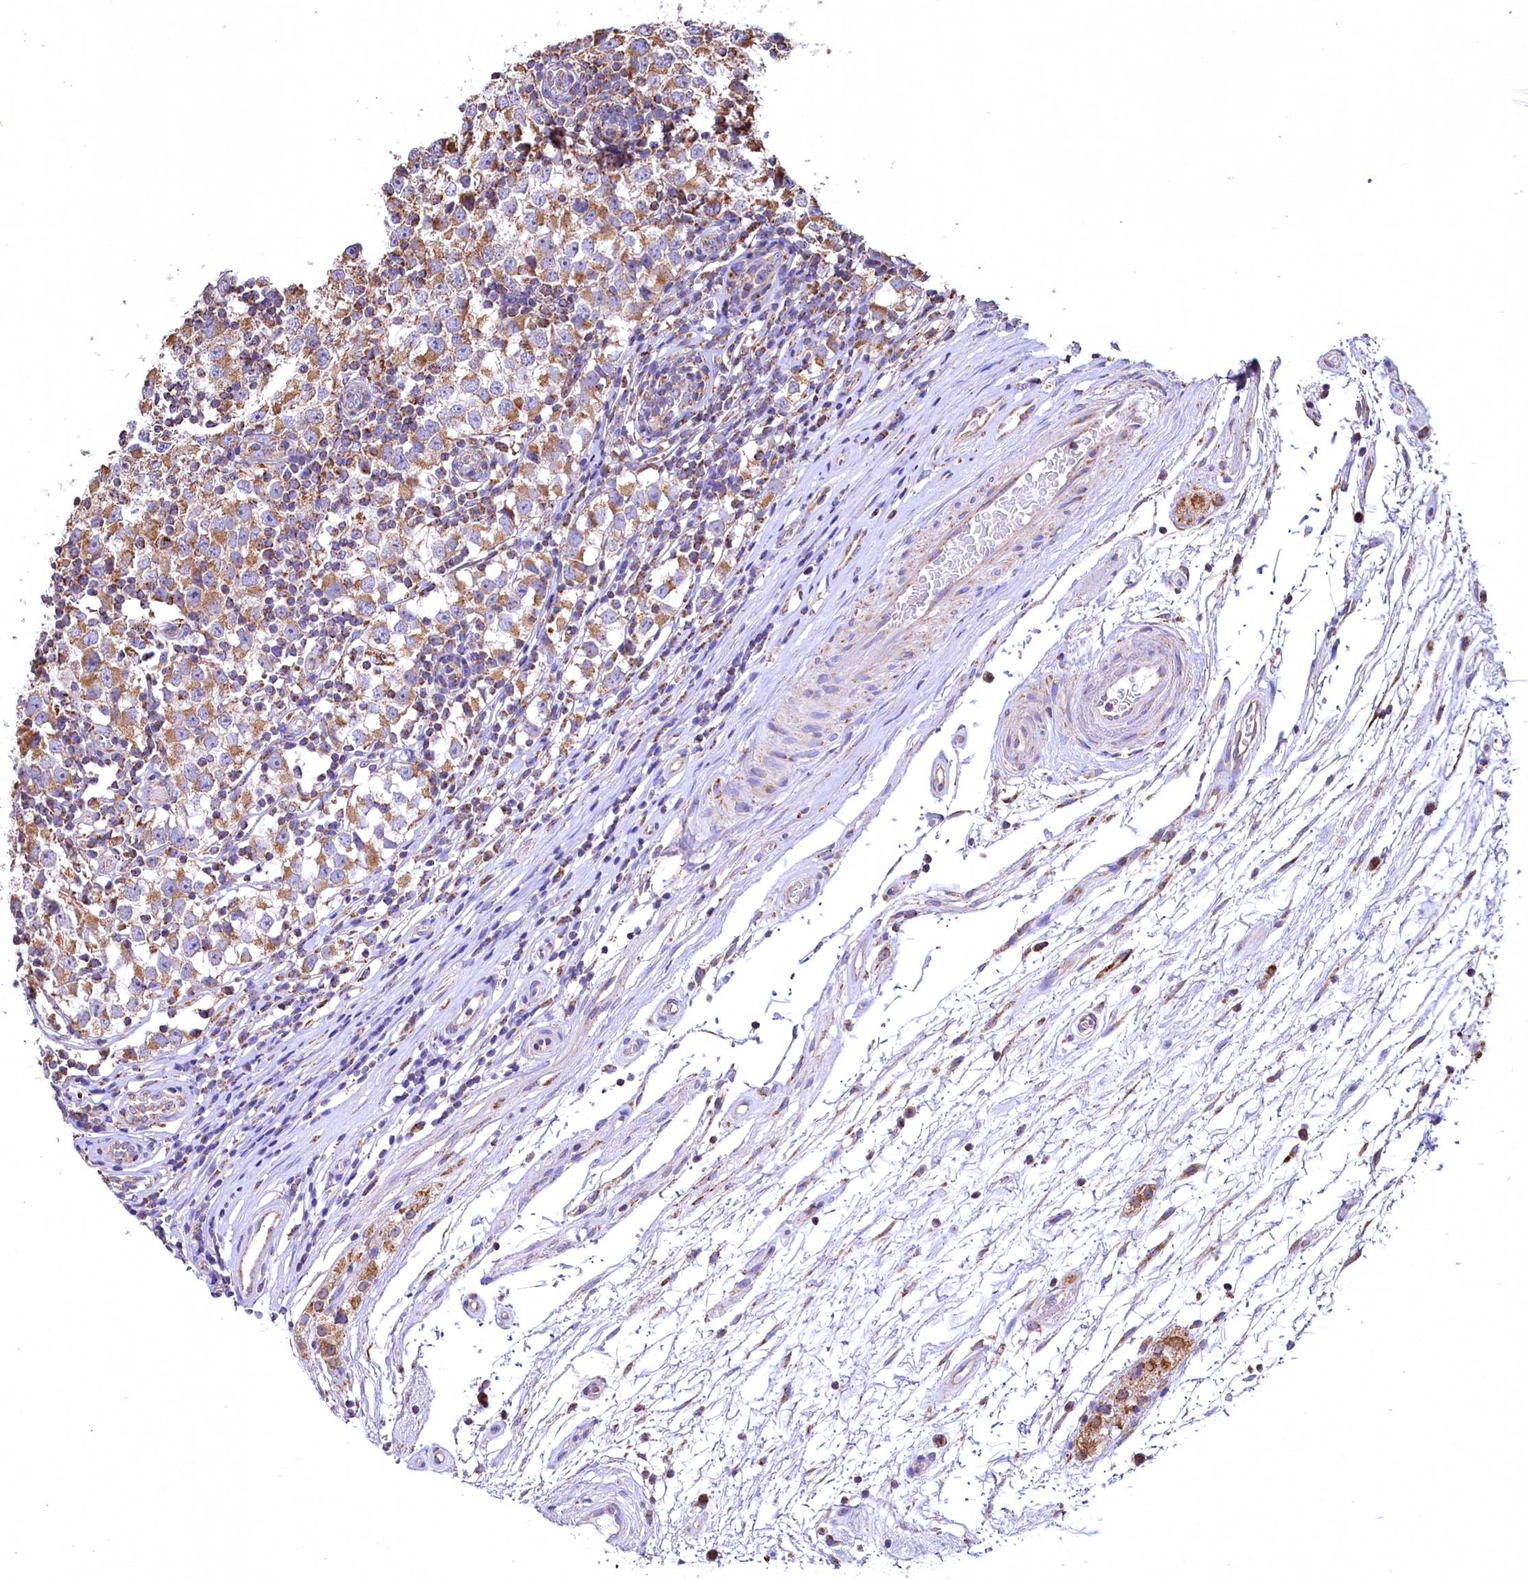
{"staining": {"intensity": "moderate", "quantity": ">75%", "location": "cytoplasmic/membranous"}, "tissue": "testis cancer", "cell_type": "Tumor cells", "image_type": "cancer", "snomed": [{"axis": "morphology", "description": "Seminoma, NOS"}, {"axis": "topography", "description": "Testis"}], "caption": "Immunohistochemical staining of testis cancer (seminoma) exhibits moderate cytoplasmic/membranous protein staining in about >75% of tumor cells.", "gene": "NUDT15", "patient": {"sex": "male", "age": 65}}